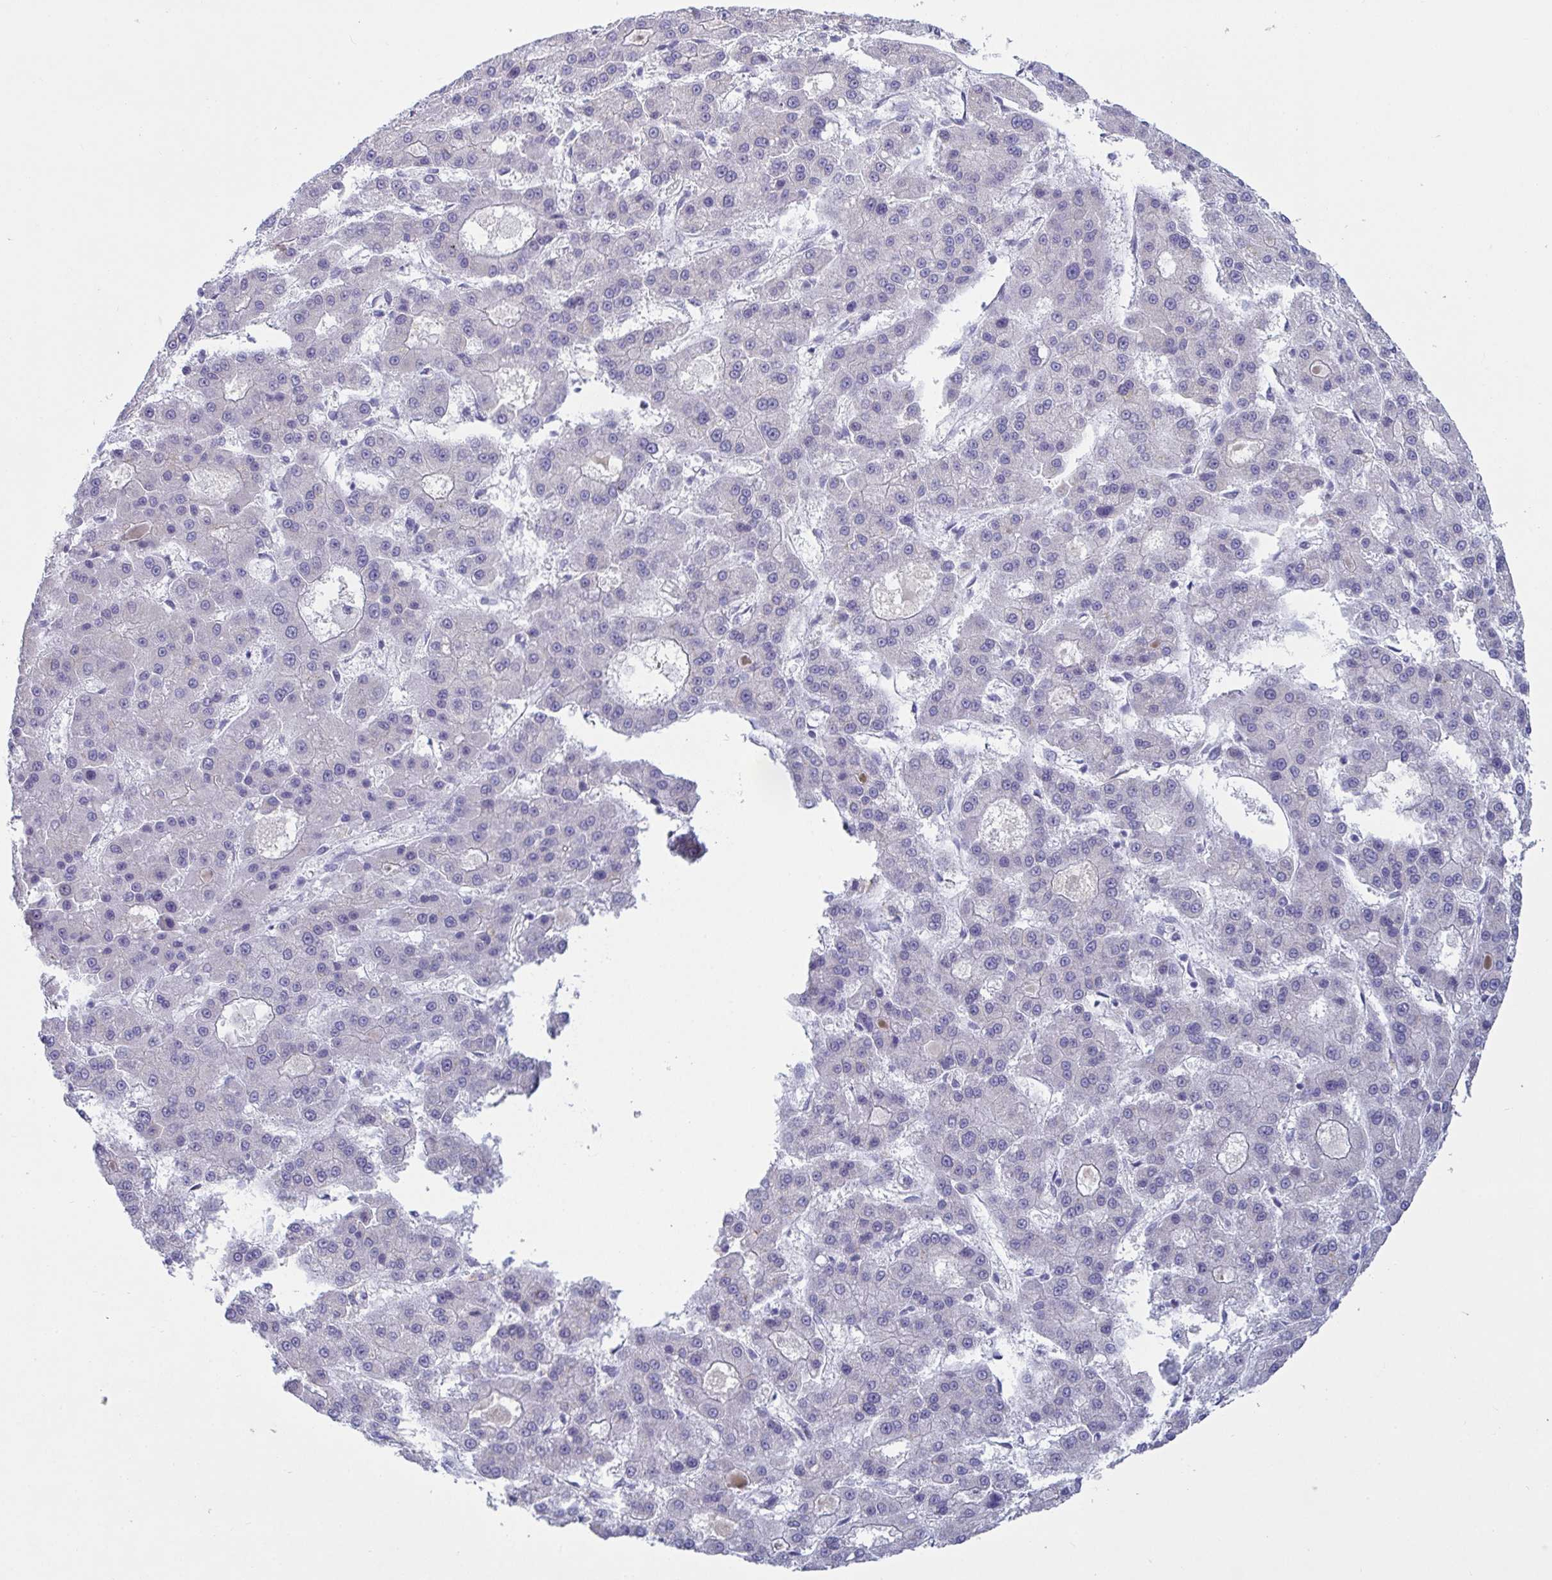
{"staining": {"intensity": "negative", "quantity": "none", "location": "none"}, "tissue": "liver cancer", "cell_type": "Tumor cells", "image_type": "cancer", "snomed": [{"axis": "morphology", "description": "Carcinoma, Hepatocellular, NOS"}, {"axis": "topography", "description": "Liver"}], "caption": "High power microscopy image of an immunohistochemistry (IHC) photomicrograph of liver cancer, revealing no significant positivity in tumor cells.", "gene": "TAS2R38", "patient": {"sex": "male", "age": 70}}